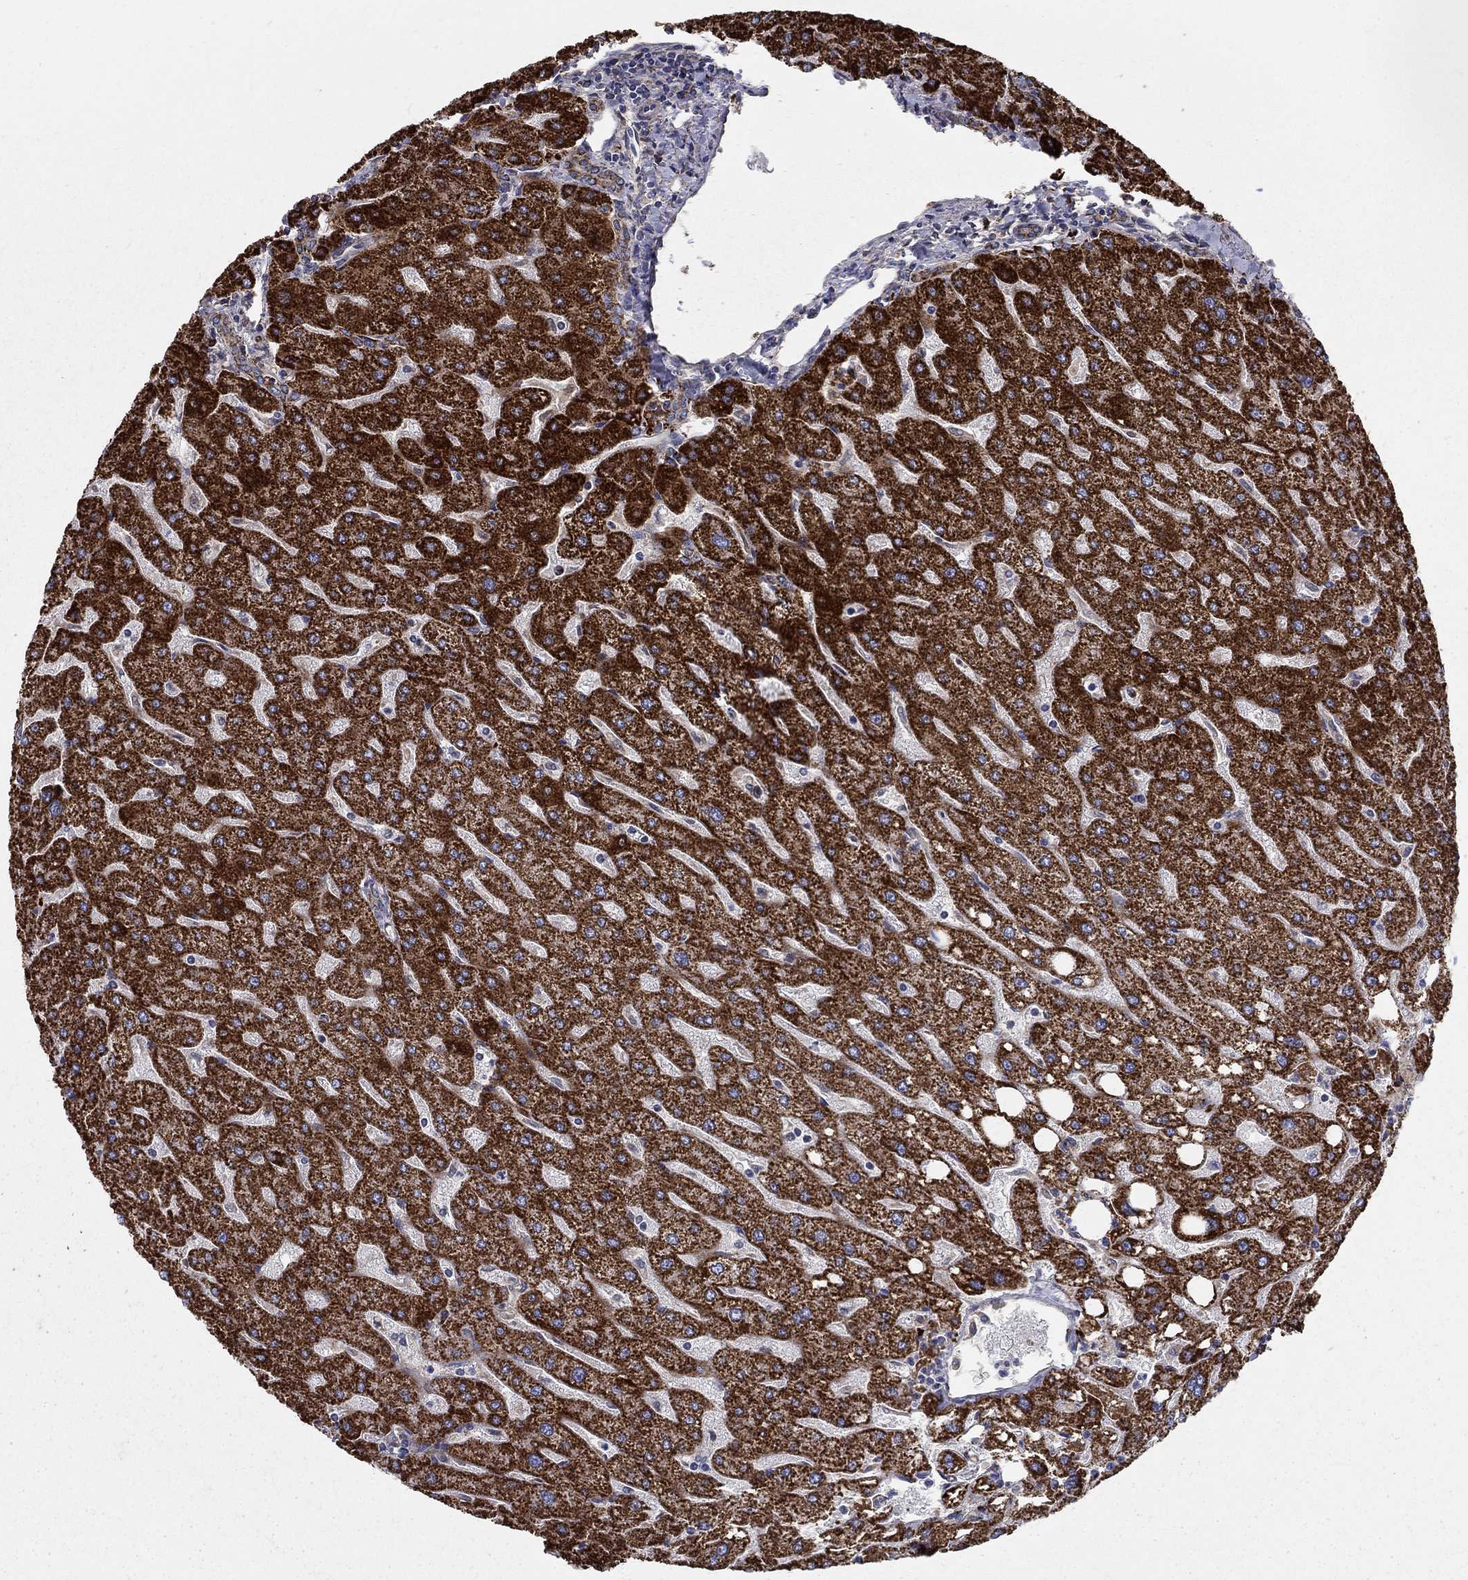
{"staining": {"intensity": "moderate", "quantity": ">75%", "location": "cytoplasmic/membranous"}, "tissue": "liver", "cell_type": "Cholangiocytes", "image_type": "normal", "snomed": [{"axis": "morphology", "description": "Normal tissue, NOS"}, {"axis": "topography", "description": "Liver"}], "caption": "Immunohistochemistry histopathology image of unremarkable liver: liver stained using IHC displays medium levels of moderate protein expression localized specifically in the cytoplasmic/membranous of cholangiocytes, appearing as a cytoplasmic/membranous brown color.", "gene": "GCSH", "patient": {"sex": "male", "age": 67}}